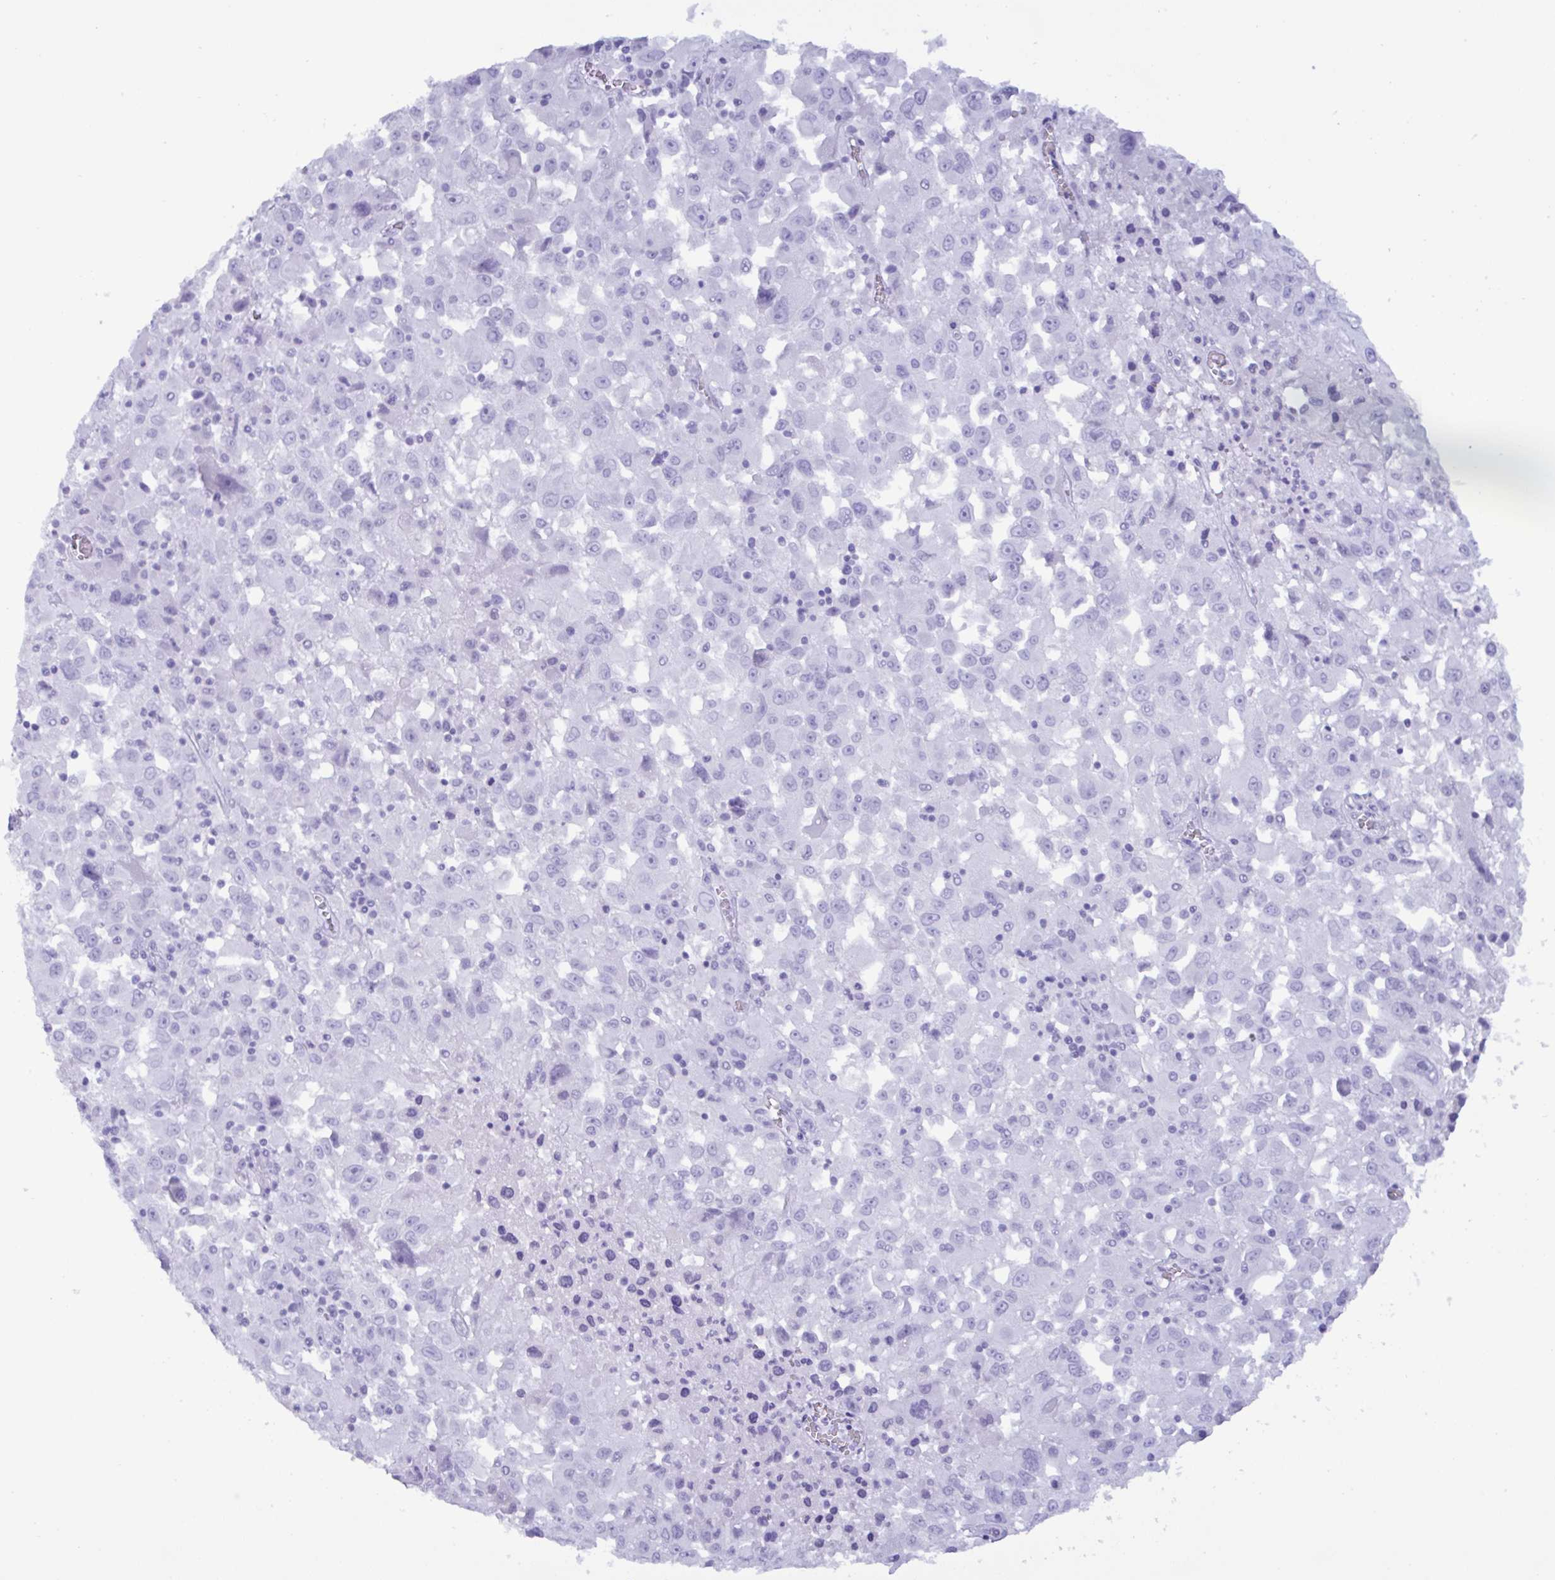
{"staining": {"intensity": "negative", "quantity": "none", "location": "none"}, "tissue": "melanoma", "cell_type": "Tumor cells", "image_type": "cancer", "snomed": [{"axis": "morphology", "description": "Malignant melanoma, Metastatic site"}, {"axis": "topography", "description": "Soft tissue"}], "caption": "Immunohistochemical staining of human malignant melanoma (metastatic site) shows no significant staining in tumor cells.", "gene": "MRGPRG", "patient": {"sex": "male", "age": 50}}